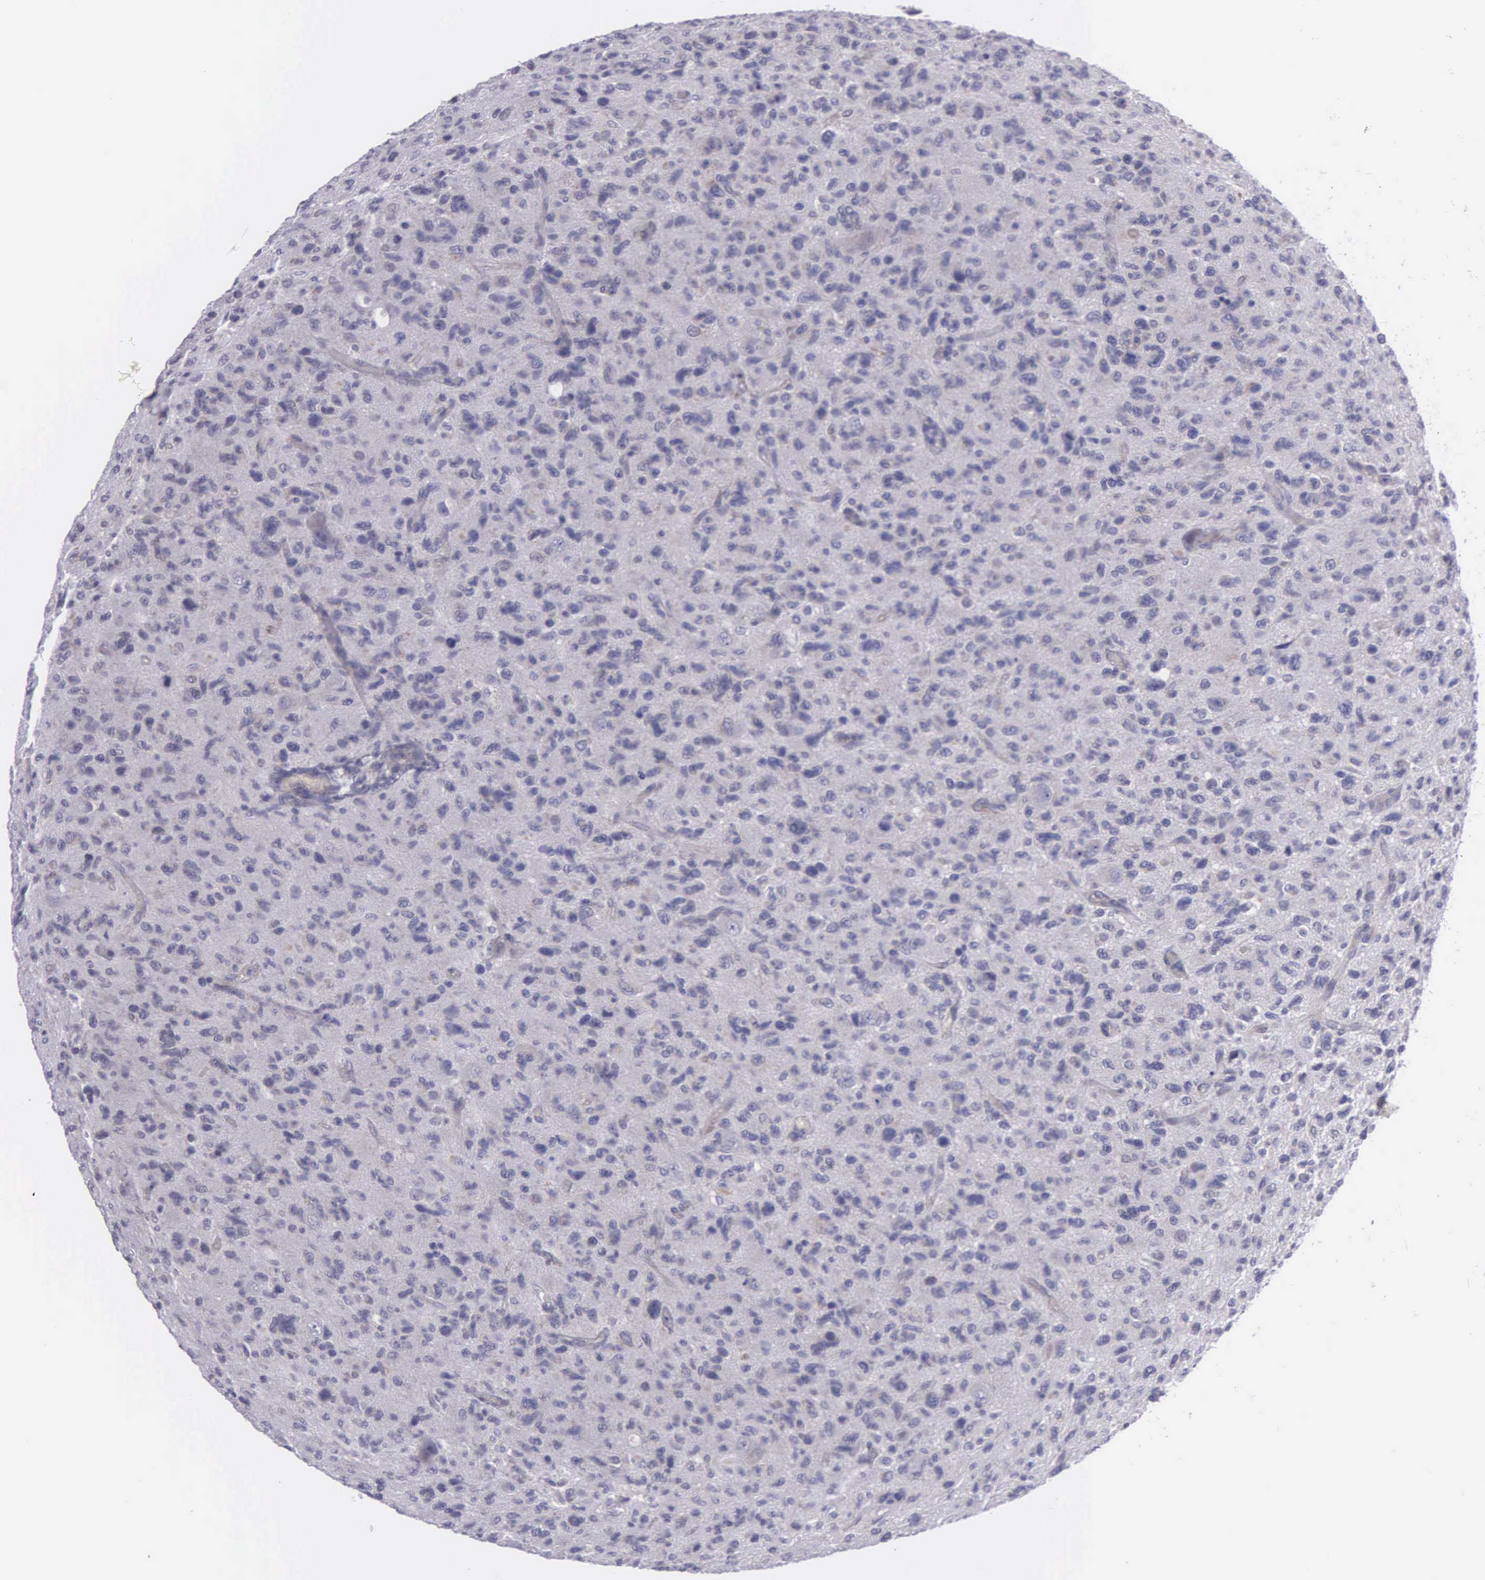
{"staining": {"intensity": "negative", "quantity": "none", "location": "none"}, "tissue": "glioma", "cell_type": "Tumor cells", "image_type": "cancer", "snomed": [{"axis": "morphology", "description": "Glioma, malignant, High grade"}, {"axis": "topography", "description": "Brain"}], "caption": "The histopathology image displays no significant positivity in tumor cells of high-grade glioma (malignant).", "gene": "SYNJ2BP", "patient": {"sex": "female", "age": 60}}